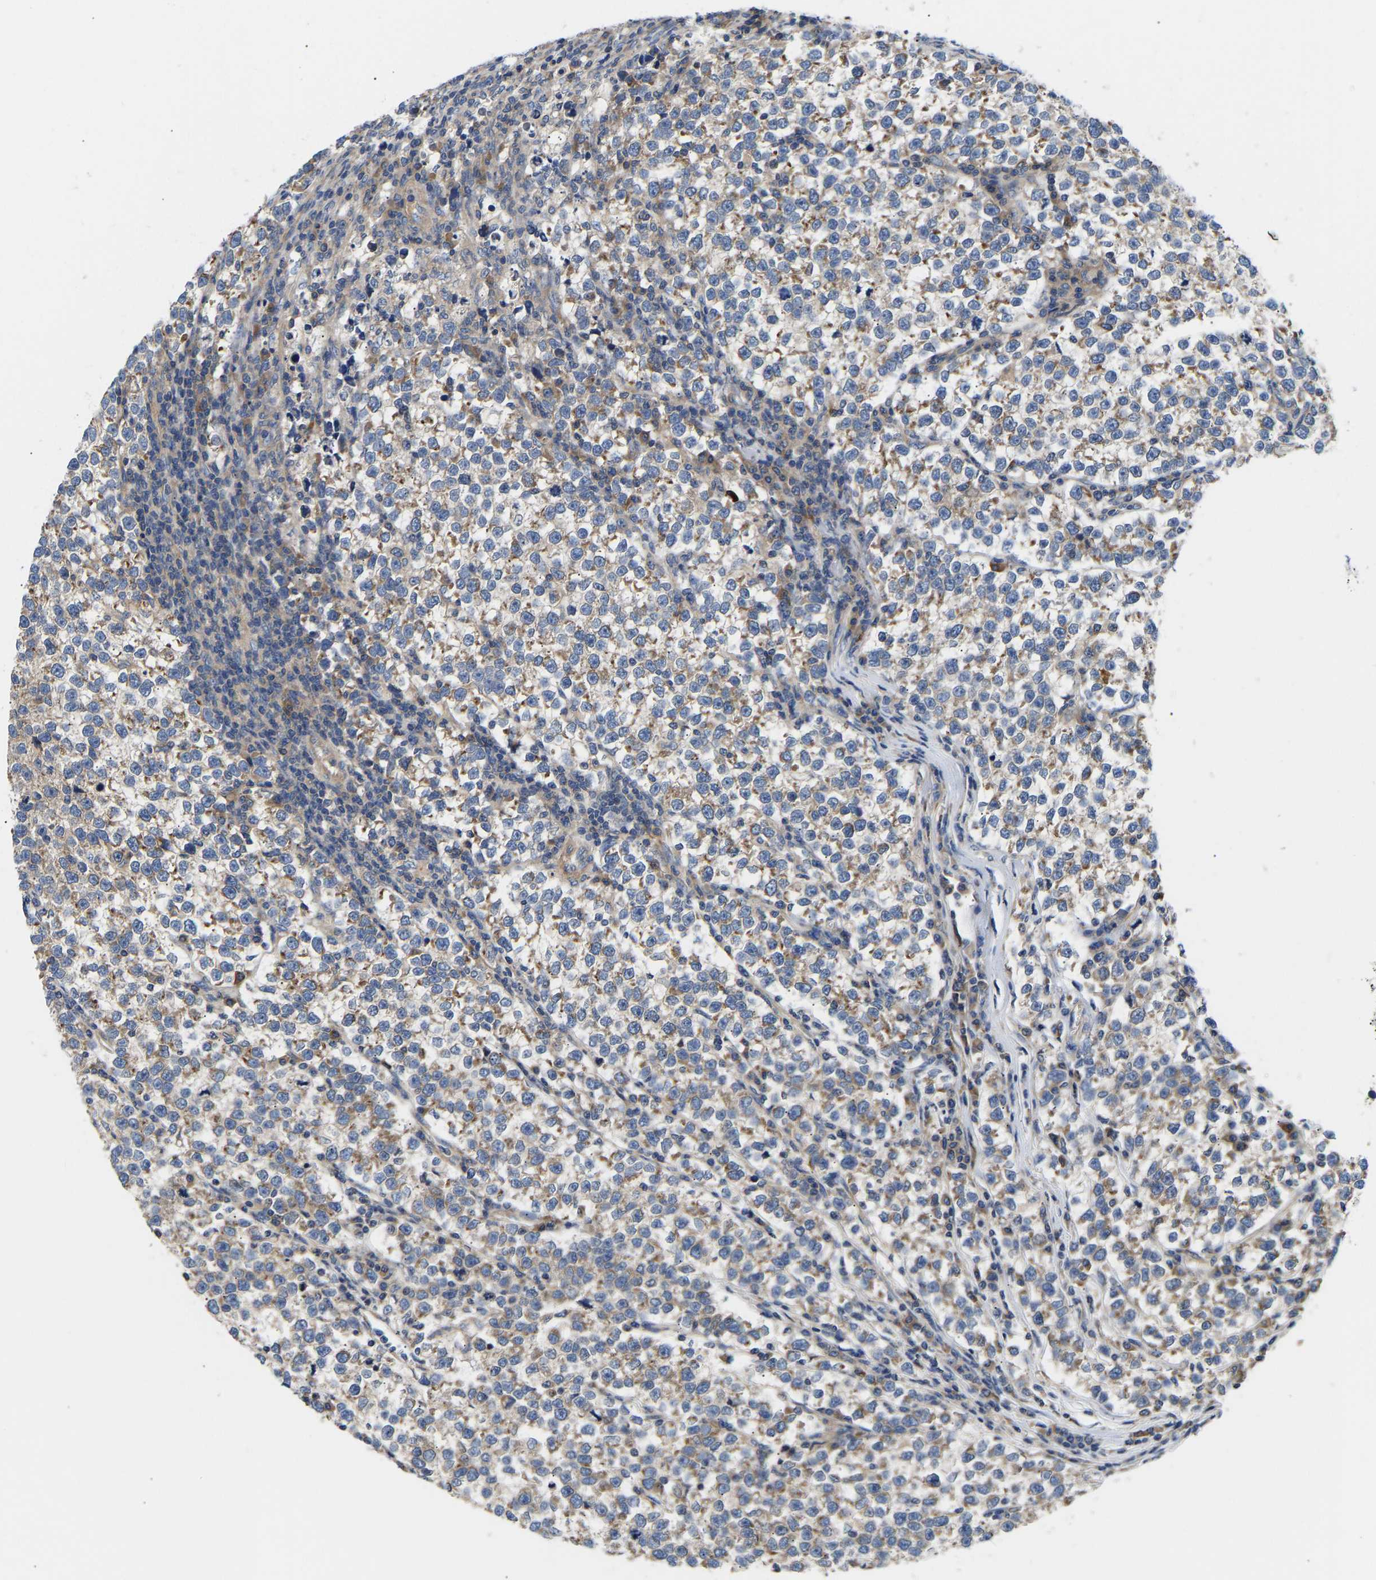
{"staining": {"intensity": "weak", "quantity": "25%-75%", "location": "cytoplasmic/membranous"}, "tissue": "testis cancer", "cell_type": "Tumor cells", "image_type": "cancer", "snomed": [{"axis": "morphology", "description": "Normal tissue, NOS"}, {"axis": "morphology", "description": "Seminoma, NOS"}, {"axis": "topography", "description": "Testis"}], "caption": "IHC of human testis seminoma demonstrates low levels of weak cytoplasmic/membranous staining in about 25%-75% of tumor cells. The staining was performed using DAB (3,3'-diaminobenzidine) to visualize the protein expression in brown, while the nuclei were stained in blue with hematoxylin (Magnification: 20x).", "gene": "AIMP2", "patient": {"sex": "male", "age": 43}}